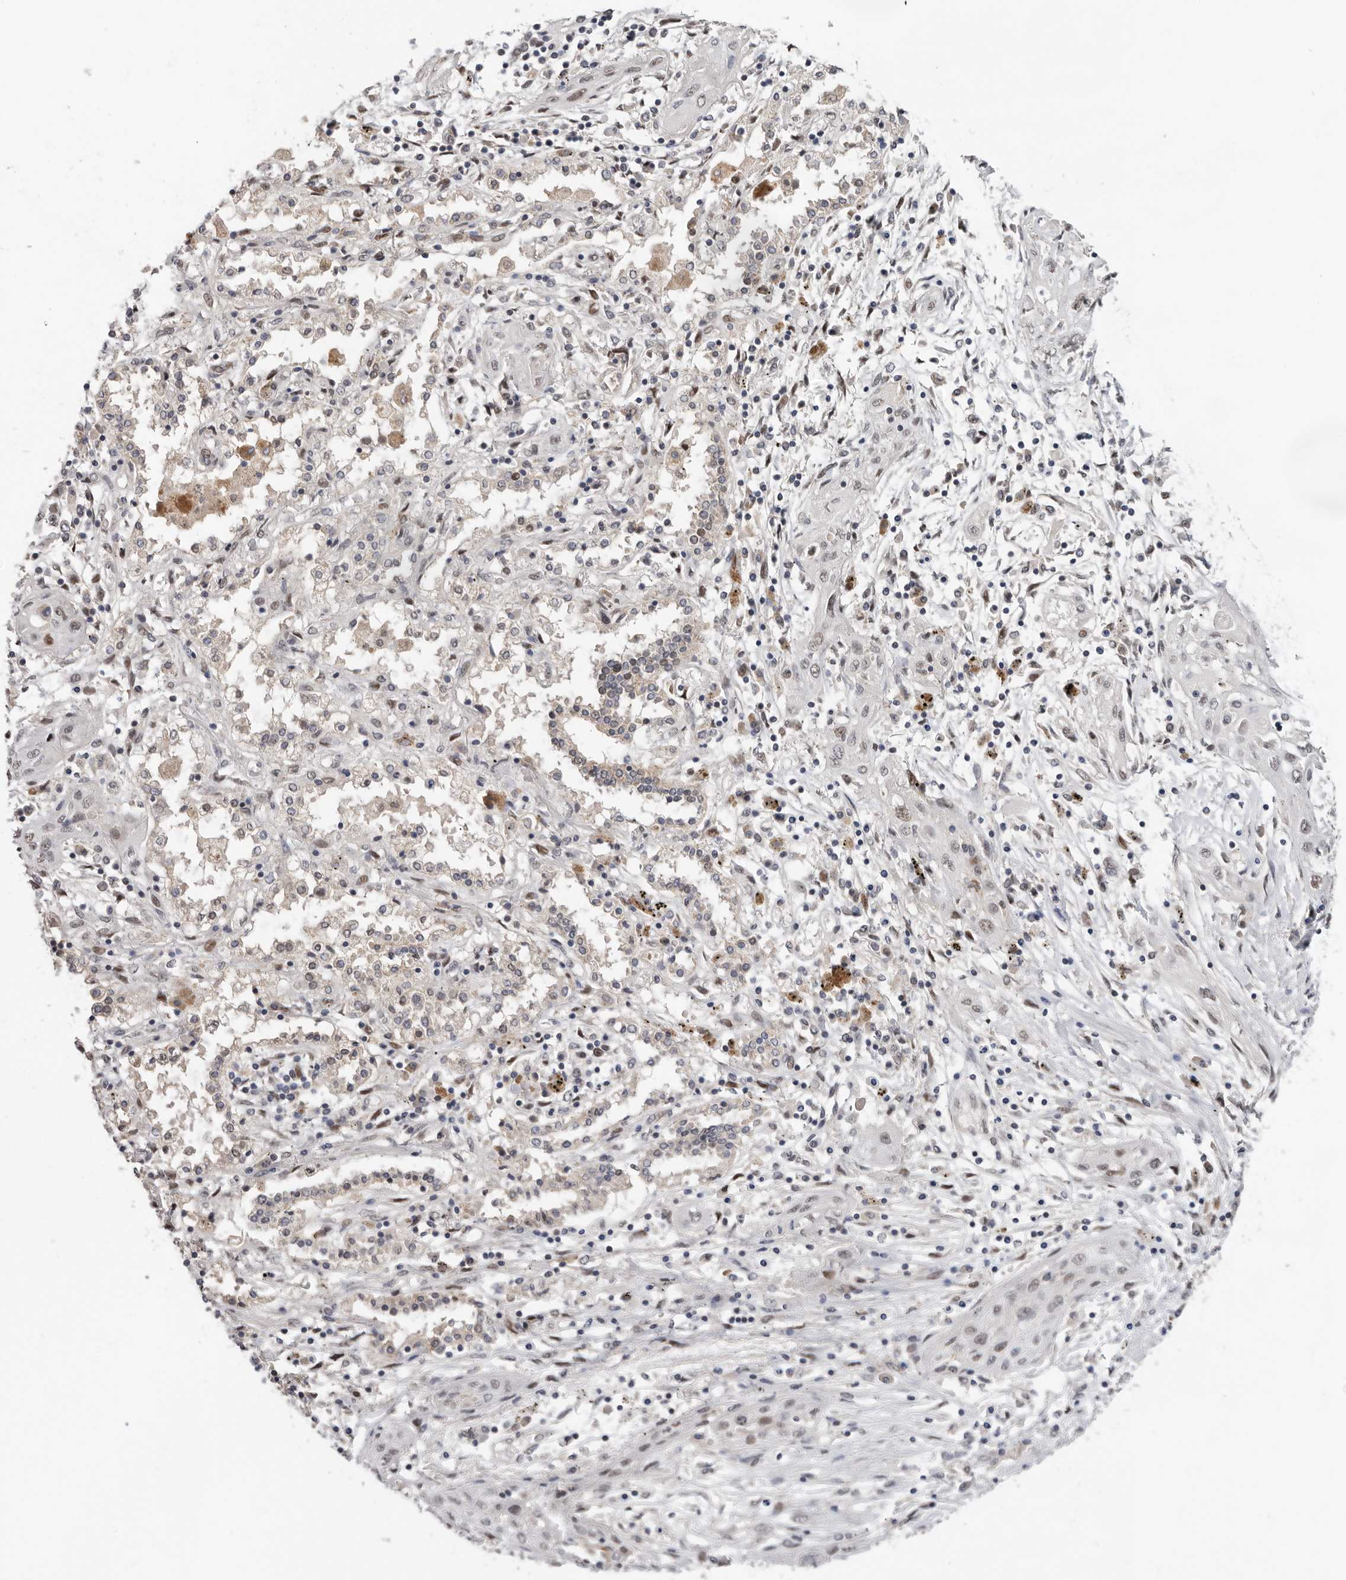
{"staining": {"intensity": "weak", "quantity": "<25%", "location": "nuclear"}, "tissue": "lung cancer", "cell_type": "Tumor cells", "image_type": "cancer", "snomed": [{"axis": "morphology", "description": "Squamous cell carcinoma, NOS"}, {"axis": "topography", "description": "Lung"}], "caption": "Immunohistochemical staining of human squamous cell carcinoma (lung) displays no significant staining in tumor cells.", "gene": "BRCA2", "patient": {"sex": "female", "age": 47}}